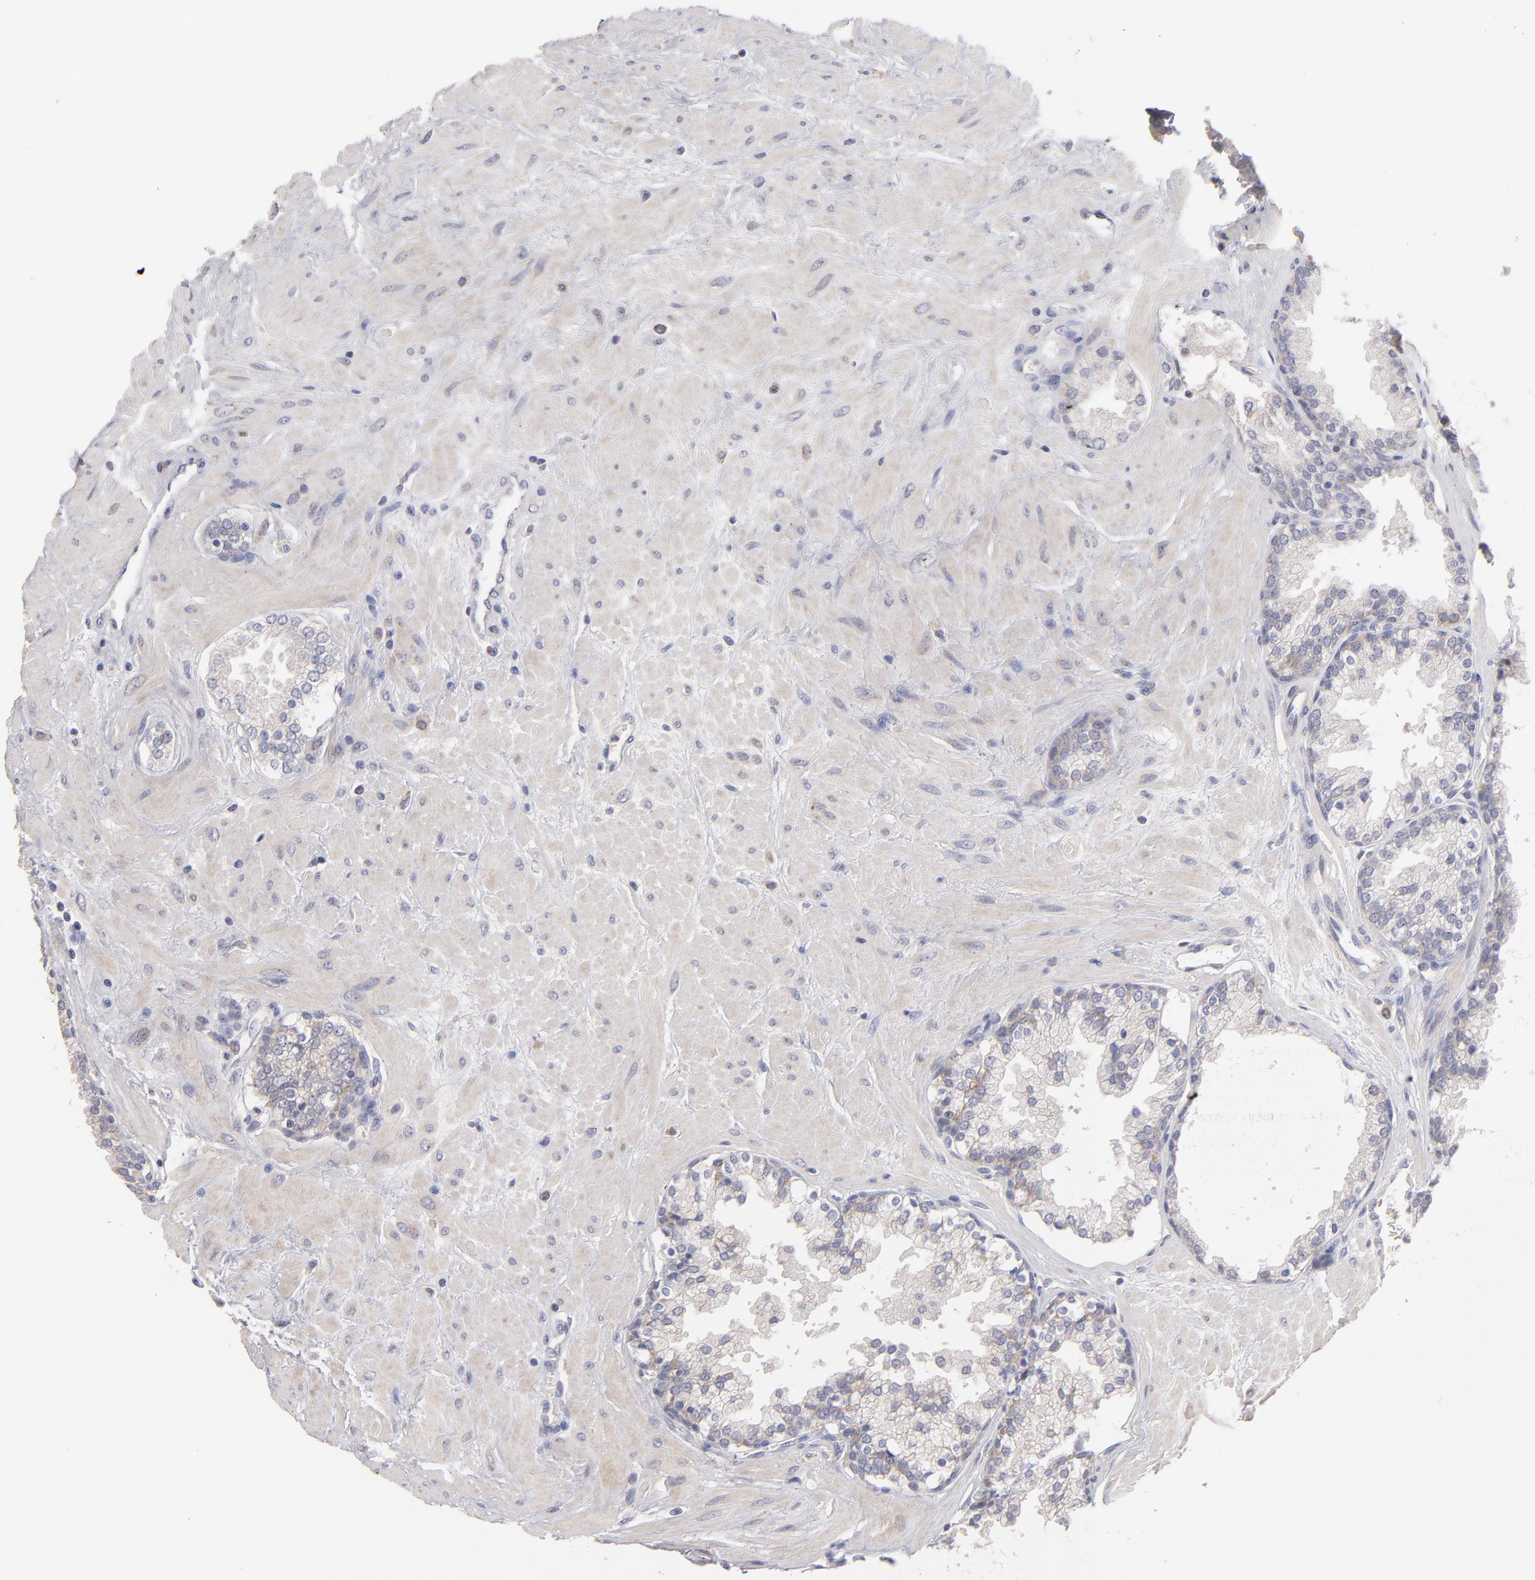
{"staining": {"intensity": "weak", "quantity": ">75%", "location": "cytoplasmic/membranous"}, "tissue": "prostate", "cell_type": "Glandular cells", "image_type": "normal", "snomed": [{"axis": "morphology", "description": "Normal tissue, NOS"}, {"axis": "topography", "description": "Prostate"}], "caption": "Weak cytoplasmic/membranous expression for a protein is present in about >75% of glandular cells of normal prostate using immunohistochemistry (IHC).", "gene": "HCCS", "patient": {"sex": "male", "age": 51}}